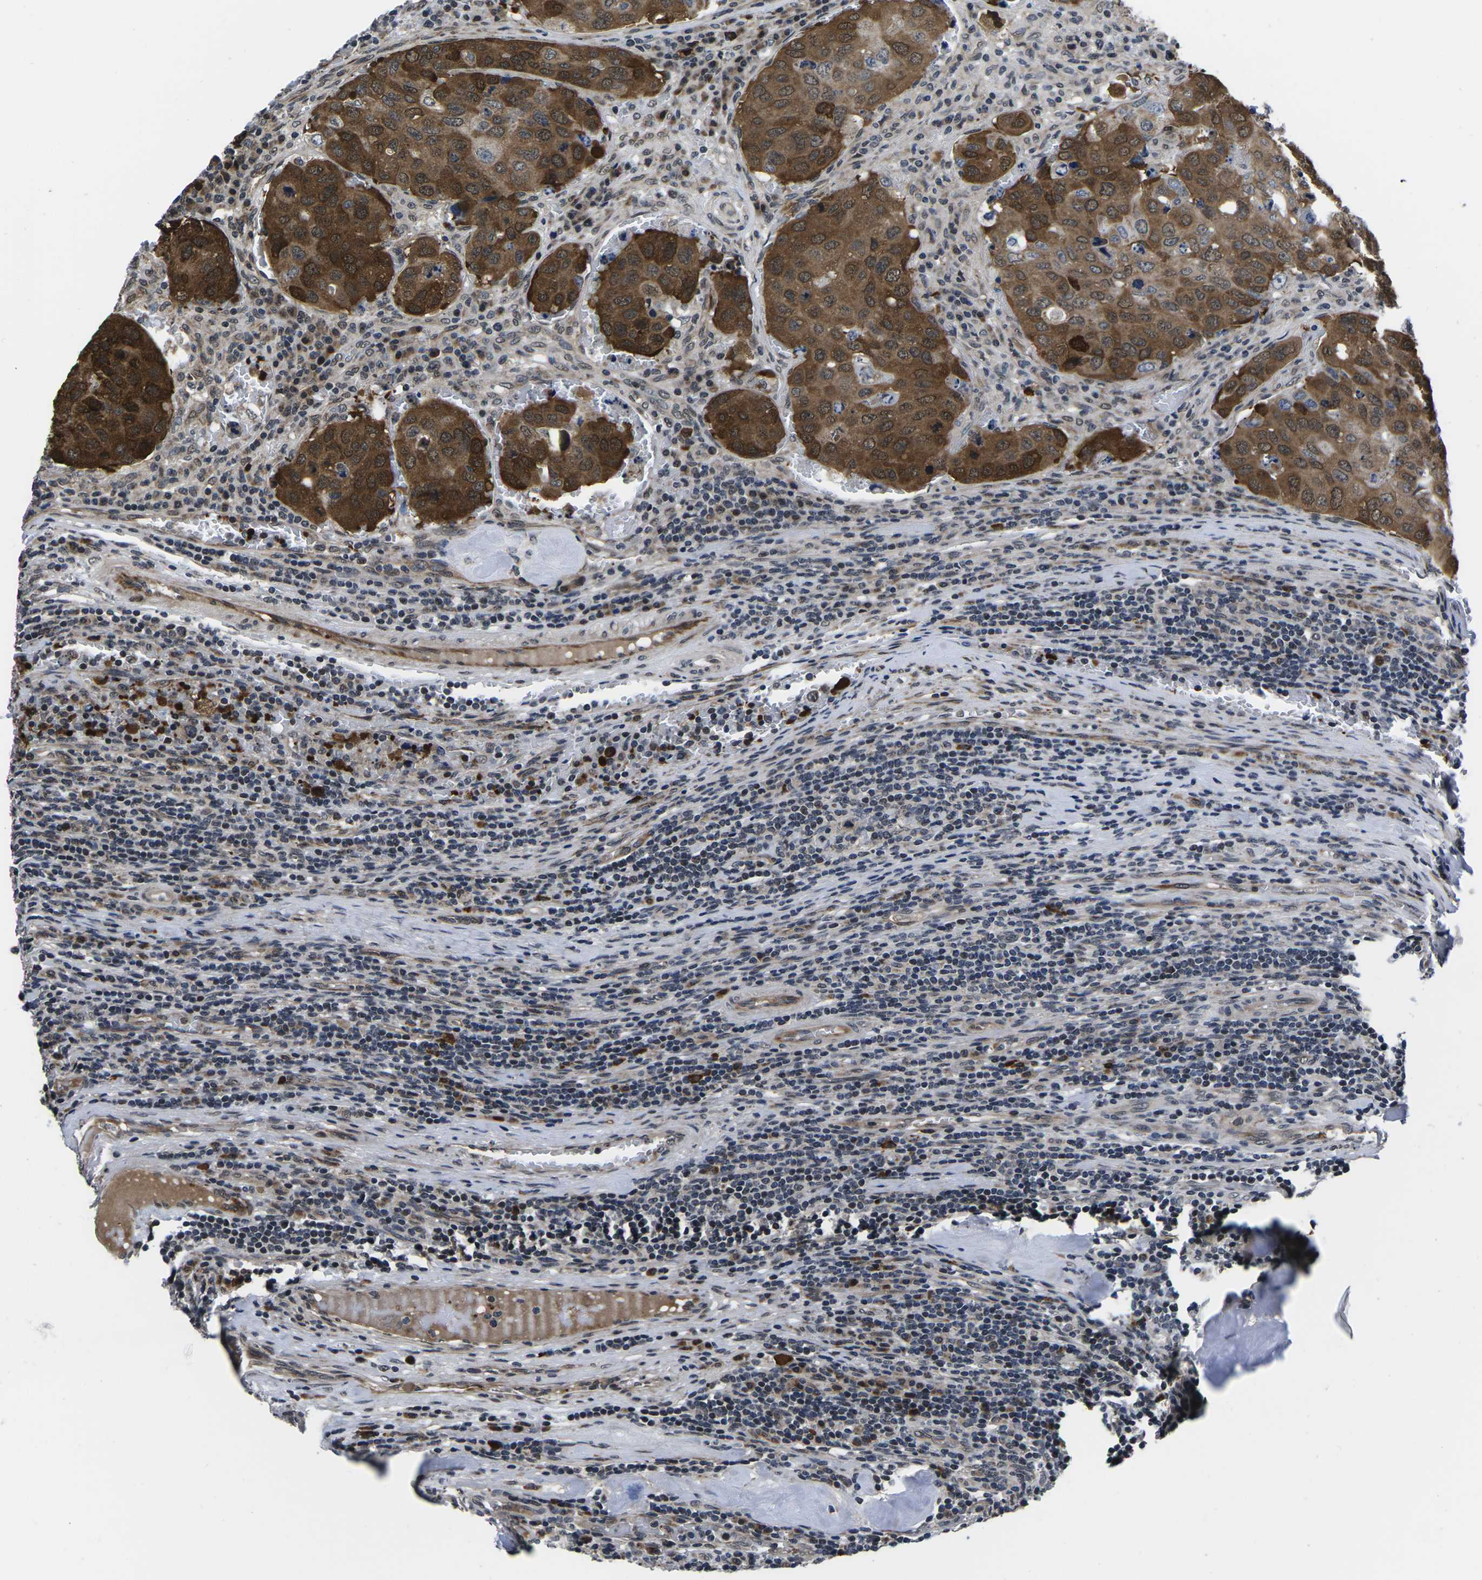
{"staining": {"intensity": "moderate", "quantity": "25%-75%", "location": "cytoplasmic/membranous,nuclear"}, "tissue": "urothelial cancer", "cell_type": "Tumor cells", "image_type": "cancer", "snomed": [{"axis": "morphology", "description": "Urothelial carcinoma, High grade"}, {"axis": "topography", "description": "Lymph node"}, {"axis": "topography", "description": "Urinary bladder"}], "caption": "This photomicrograph reveals immunohistochemistry (IHC) staining of urothelial cancer, with medium moderate cytoplasmic/membranous and nuclear staining in approximately 25%-75% of tumor cells.", "gene": "CCNE1", "patient": {"sex": "male", "age": 51}}